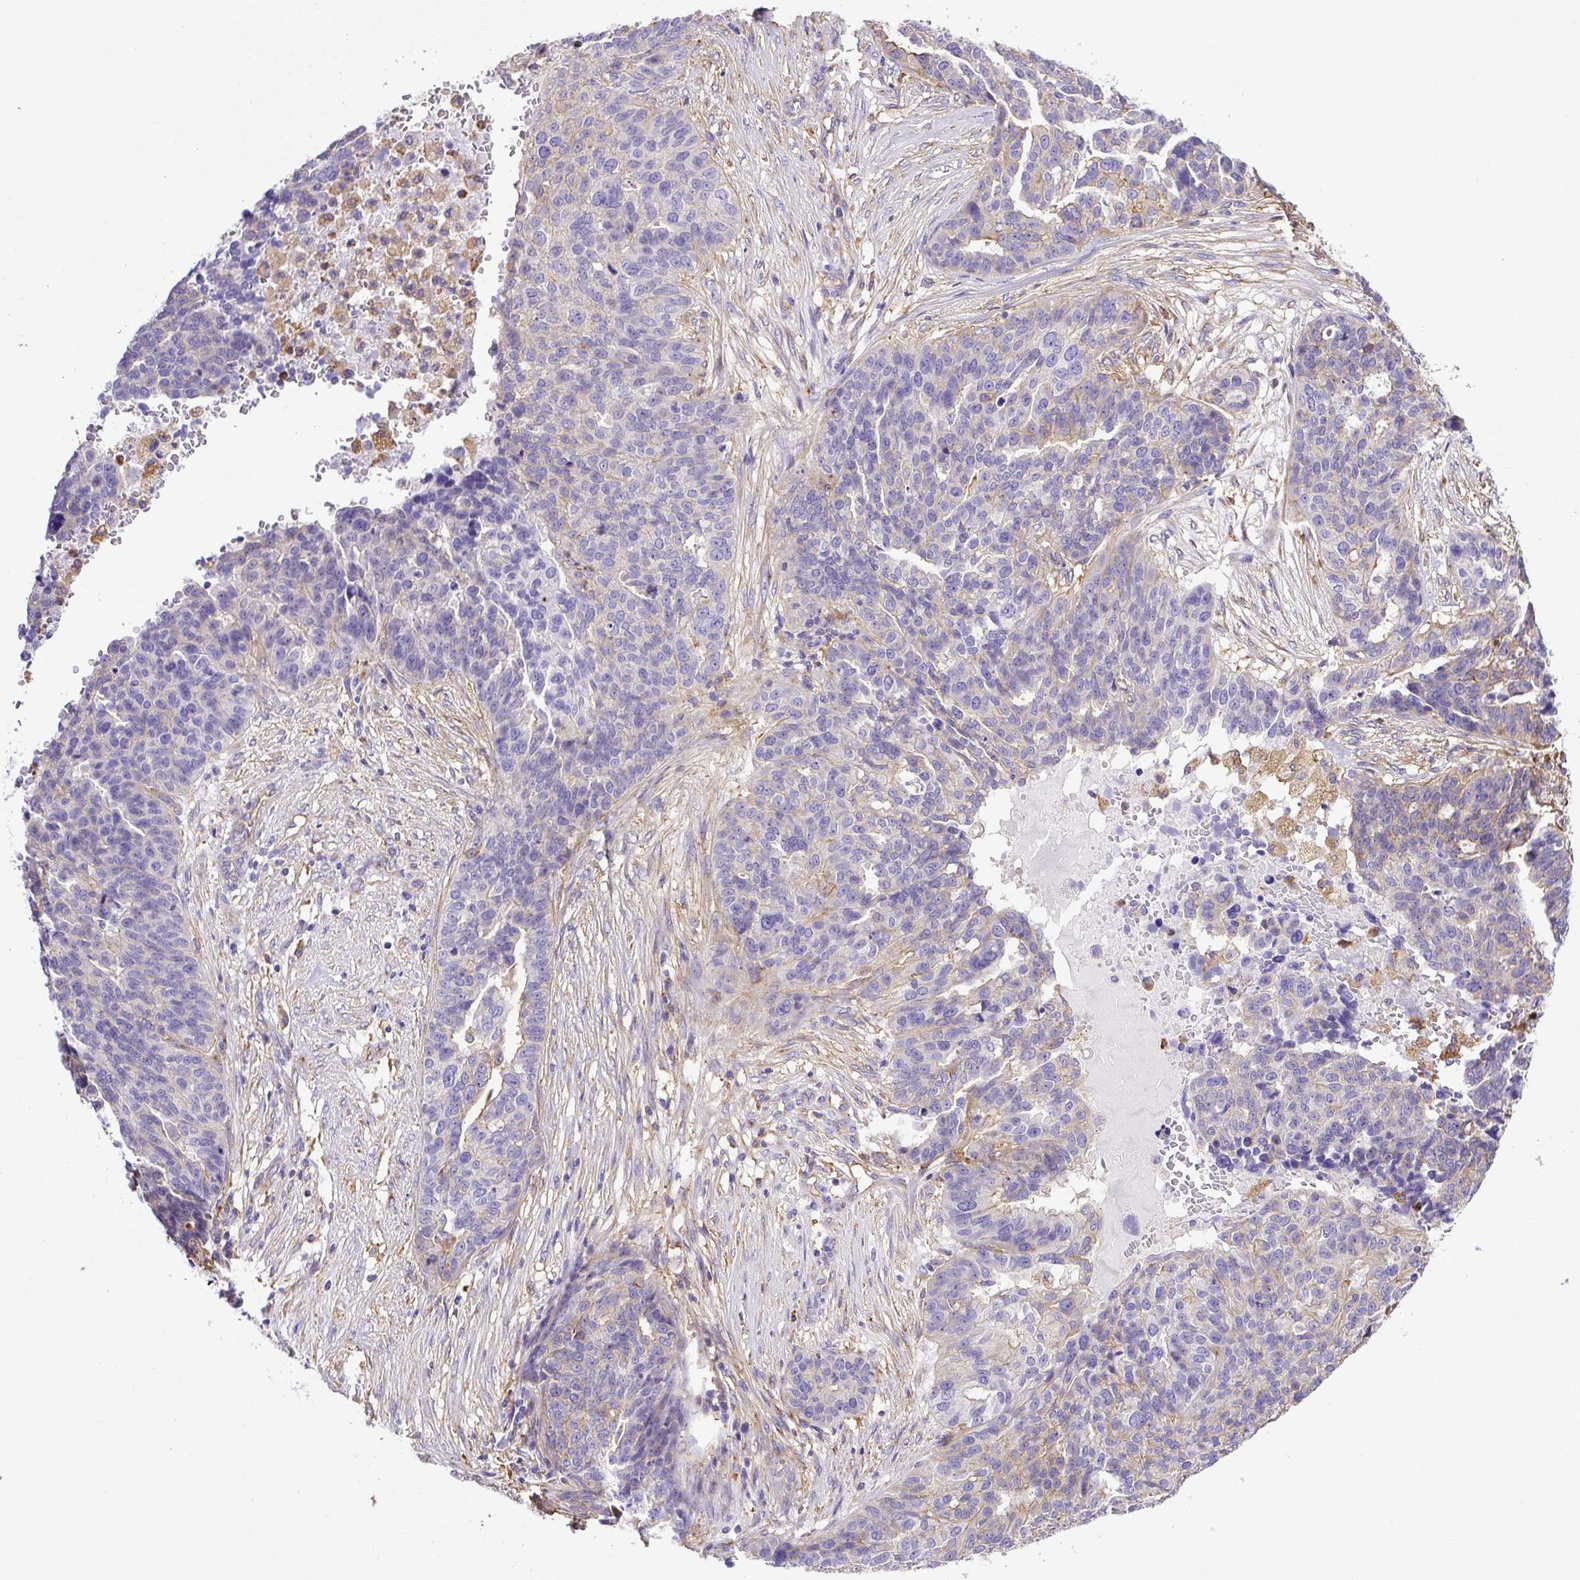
{"staining": {"intensity": "negative", "quantity": "none", "location": "none"}, "tissue": "ovarian cancer", "cell_type": "Tumor cells", "image_type": "cancer", "snomed": [{"axis": "morphology", "description": "Cystadenocarcinoma, serous, NOS"}, {"axis": "topography", "description": "Ovary"}], "caption": "Serous cystadenocarcinoma (ovarian) was stained to show a protein in brown. There is no significant staining in tumor cells.", "gene": "MAGEB5", "patient": {"sex": "female", "age": 59}}